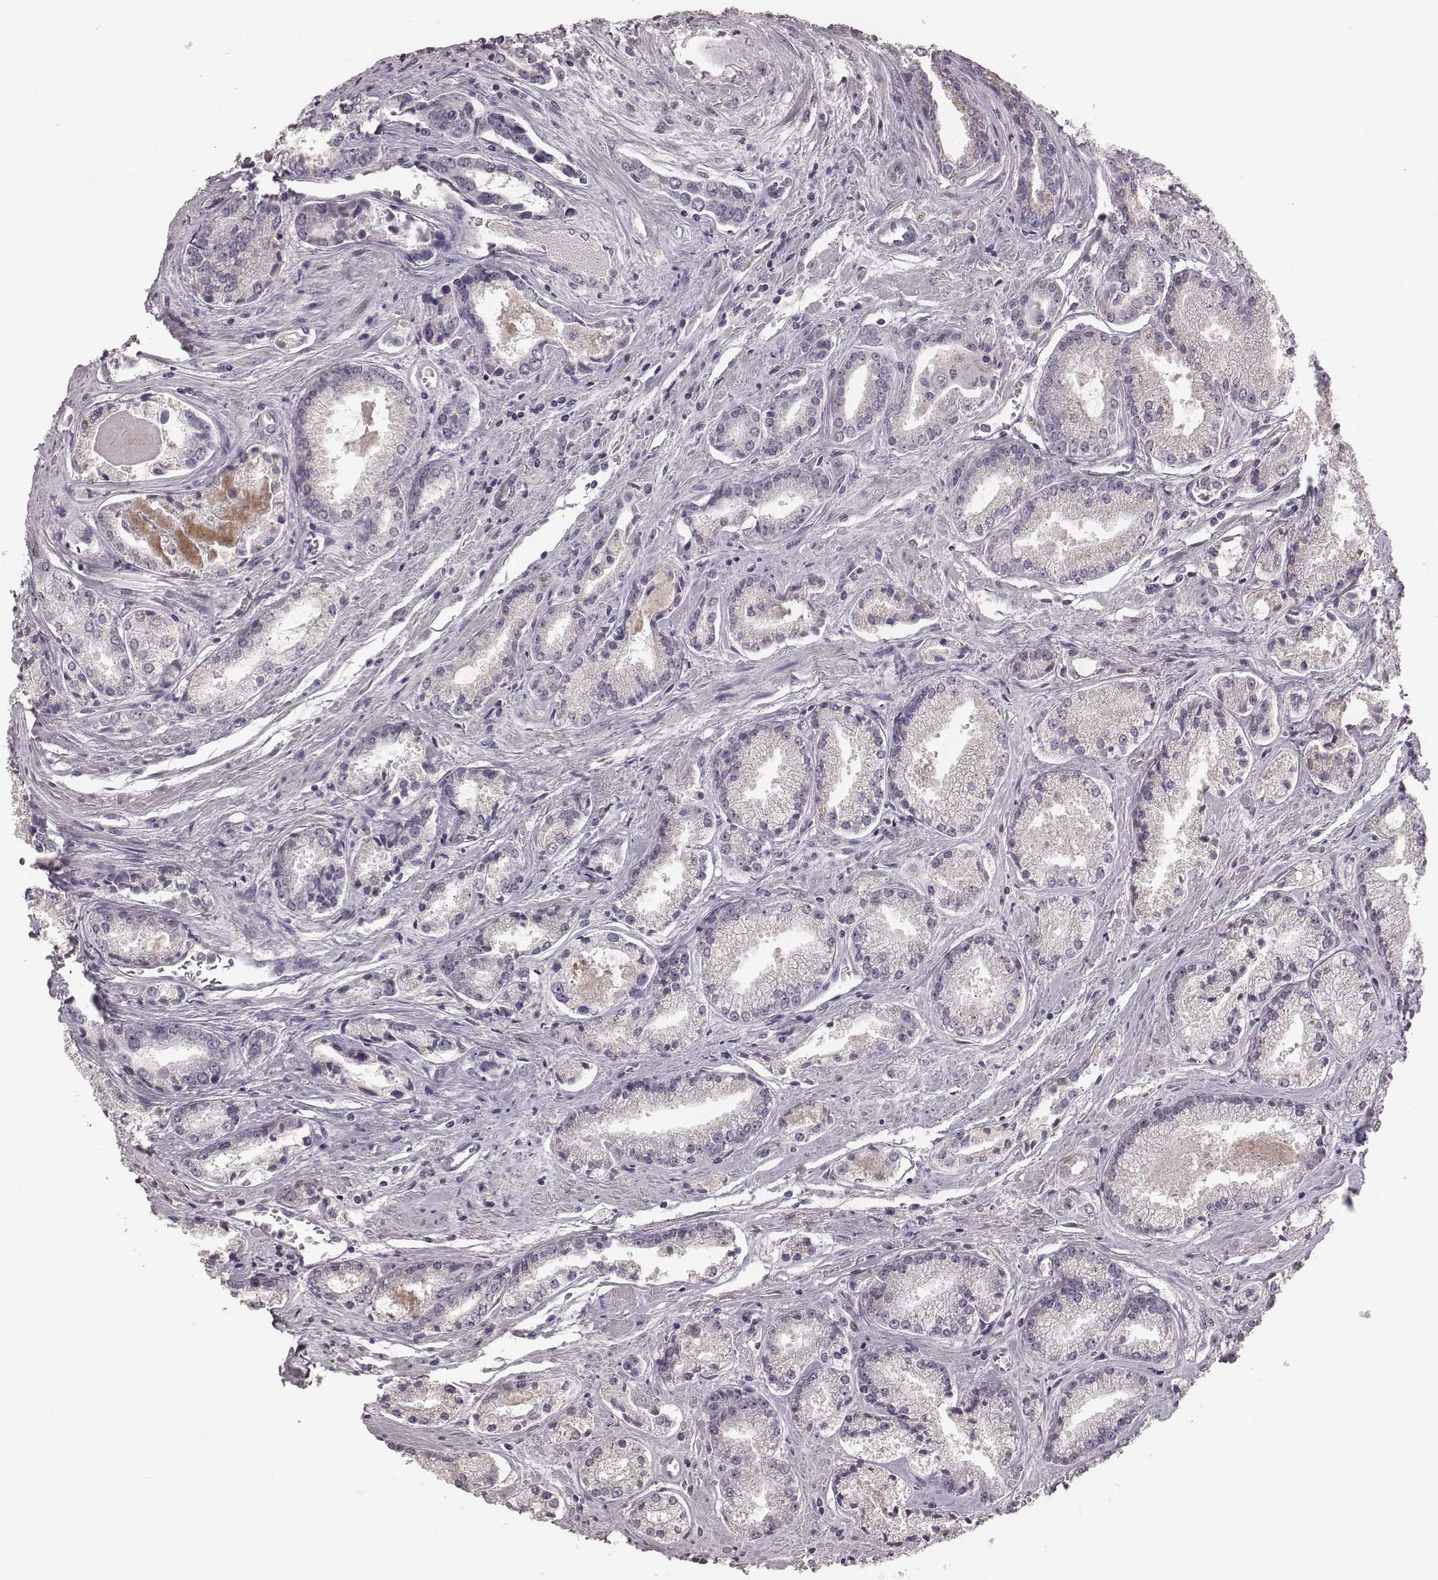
{"staining": {"intensity": "negative", "quantity": "none", "location": "none"}, "tissue": "prostate cancer", "cell_type": "Tumor cells", "image_type": "cancer", "snomed": [{"axis": "morphology", "description": "Adenocarcinoma, NOS"}, {"axis": "topography", "description": "Prostate"}], "caption": "Immunohistochemical staining of human prostate adenocarcinoma displays no significant expression in tumor cells.", "gene": "CFTR", "patient": {"sex": "male", "age": 72}}